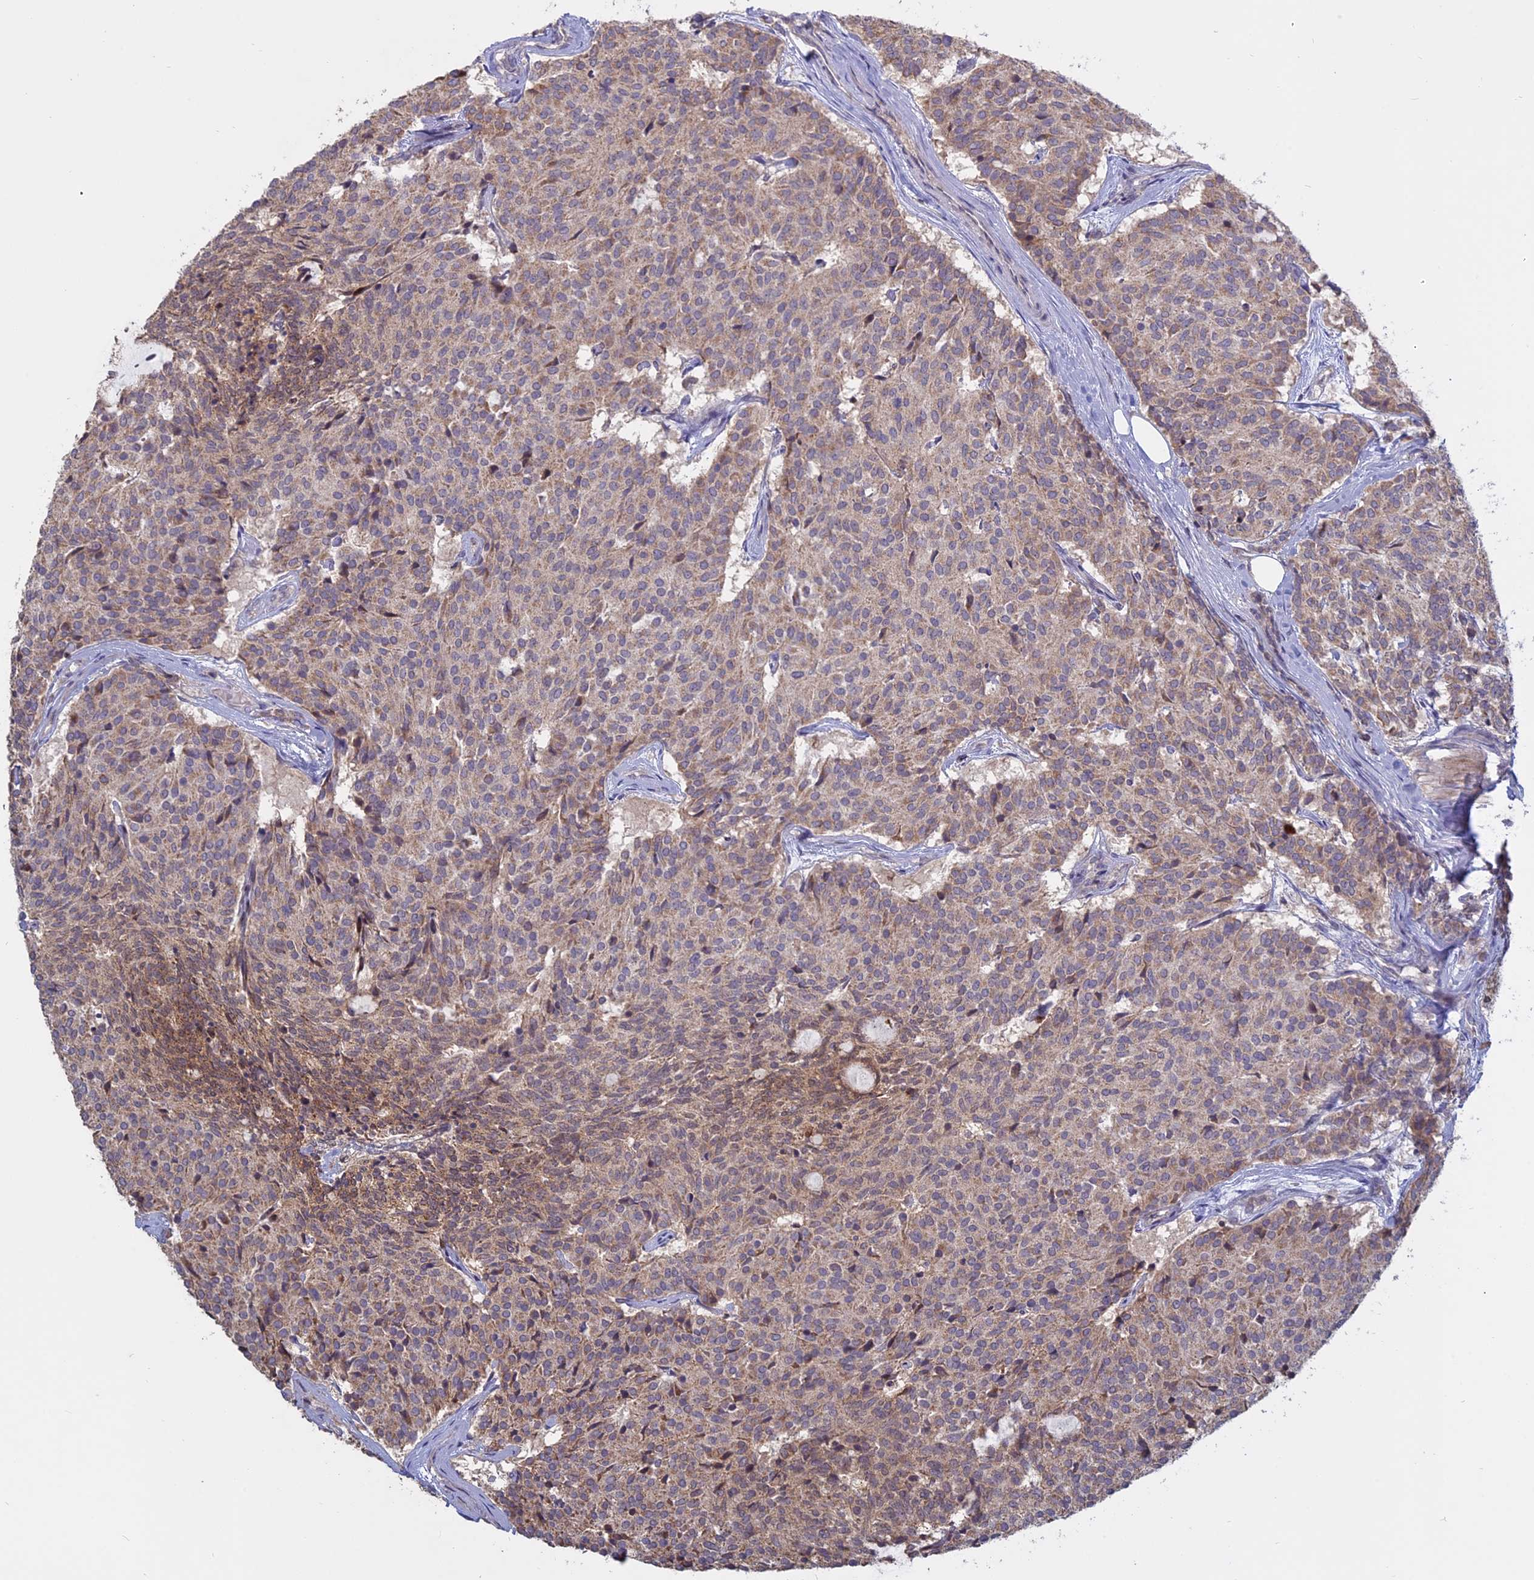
{"staining": {"intensity": "moderate", "quantity": ">75%", "location": "cytoplasmic/membranous"}, "tissue": "carcinoid", "cell_type": "Tumor cells", "image_type": "cancer", "snomed": [{"axis": "morphology", "description": "Carcinoid, malignant, NOS"}, {"axis": "topography", "description": "Pancreas"}], "caption": "Human malignant carcinoid stained with a protein marker reveals moderate staining in tumor cells.", "gene": "TMEM208", "patient": {"sex": "female", "age": 54}}